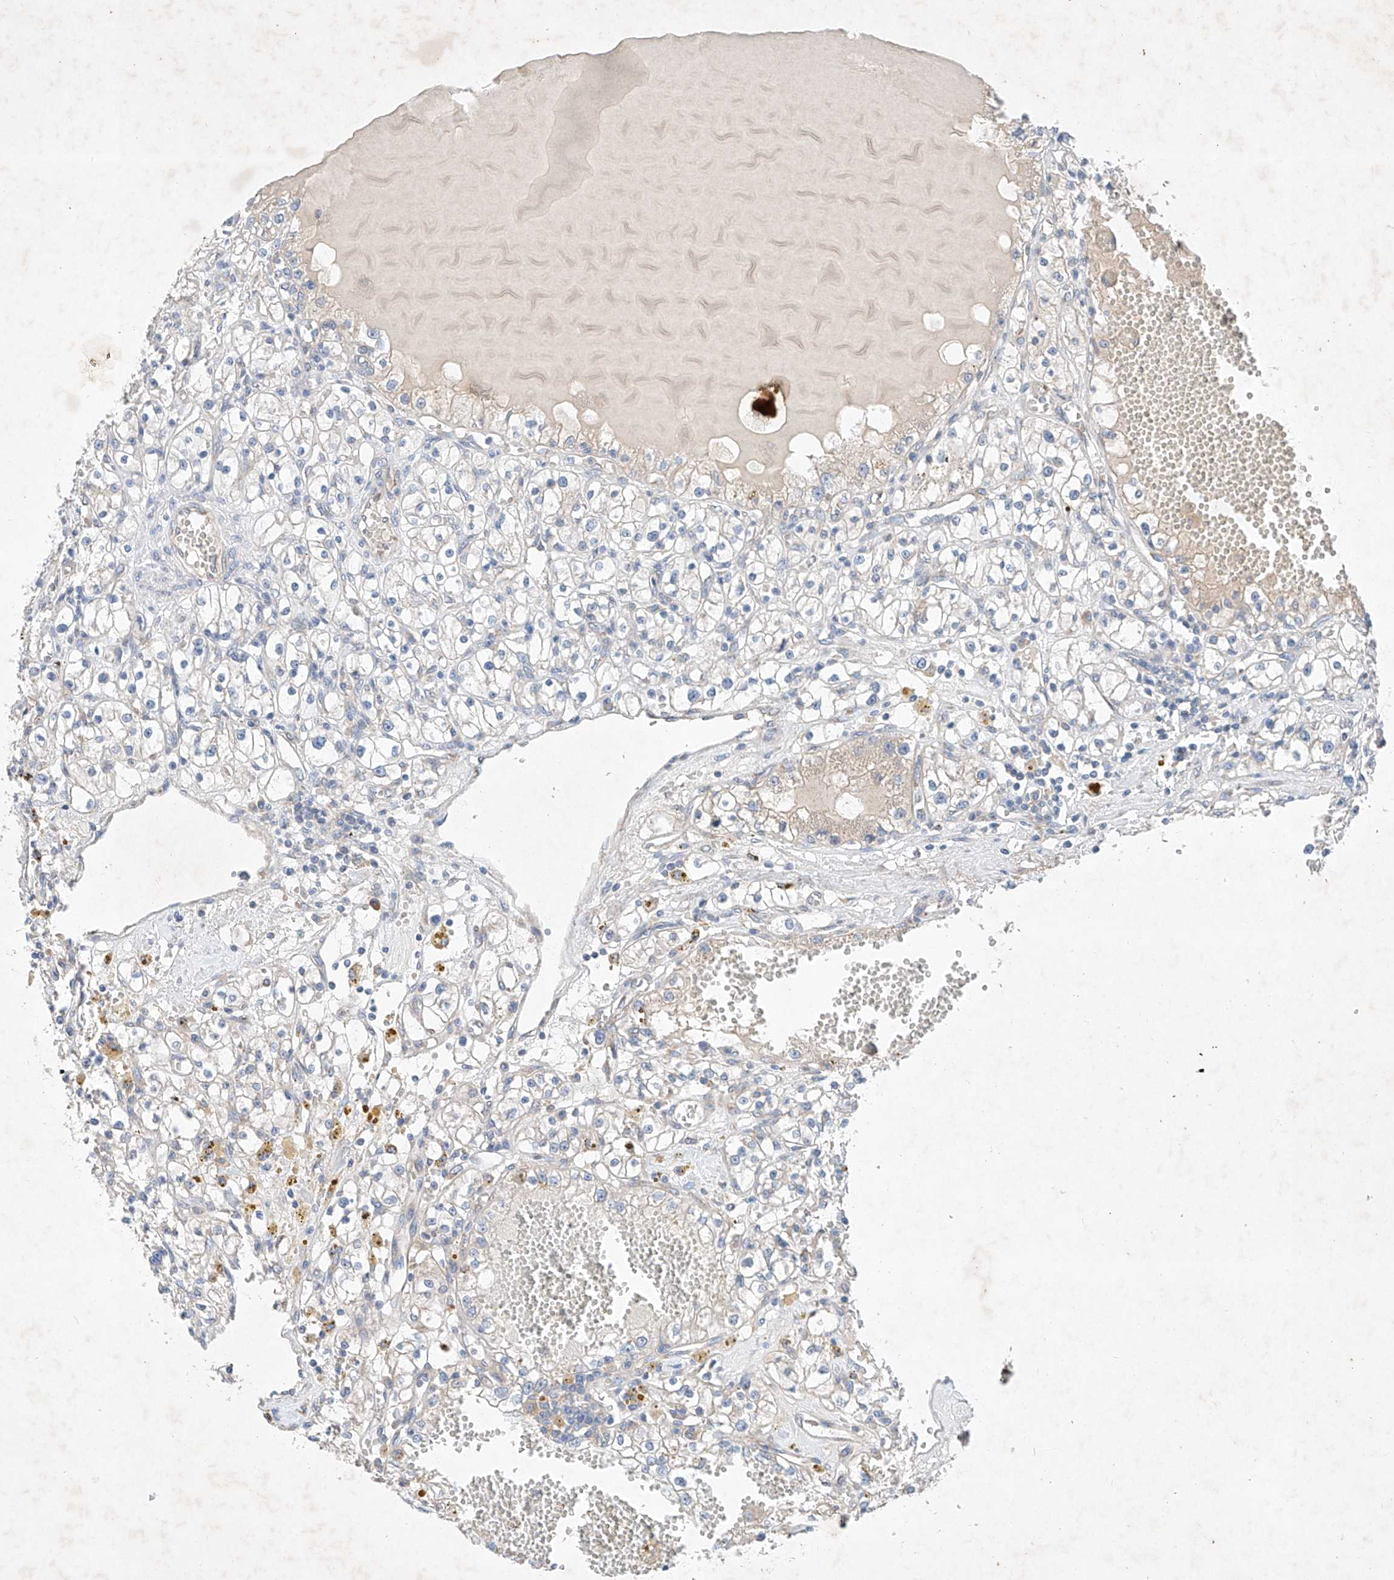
{"staining": {"intensity": "negative", "quantity": "none", "location": "none"}, "tissue": "renal cancer", "cell_type": "Tumor cells", "image_type": "cancer", "snomed": [{"axis": "morphology", "description": "Adenocarcinoma, NOS"}, {"axis": "topography", "description": "Kidney"}], "caption": "Tumor cells show no significant protein staining in renal cancer. (IHC, brightfield microscopy, high magnification).", "gene": "FASTK", "patient": {"sex": "male", "age": 56}}